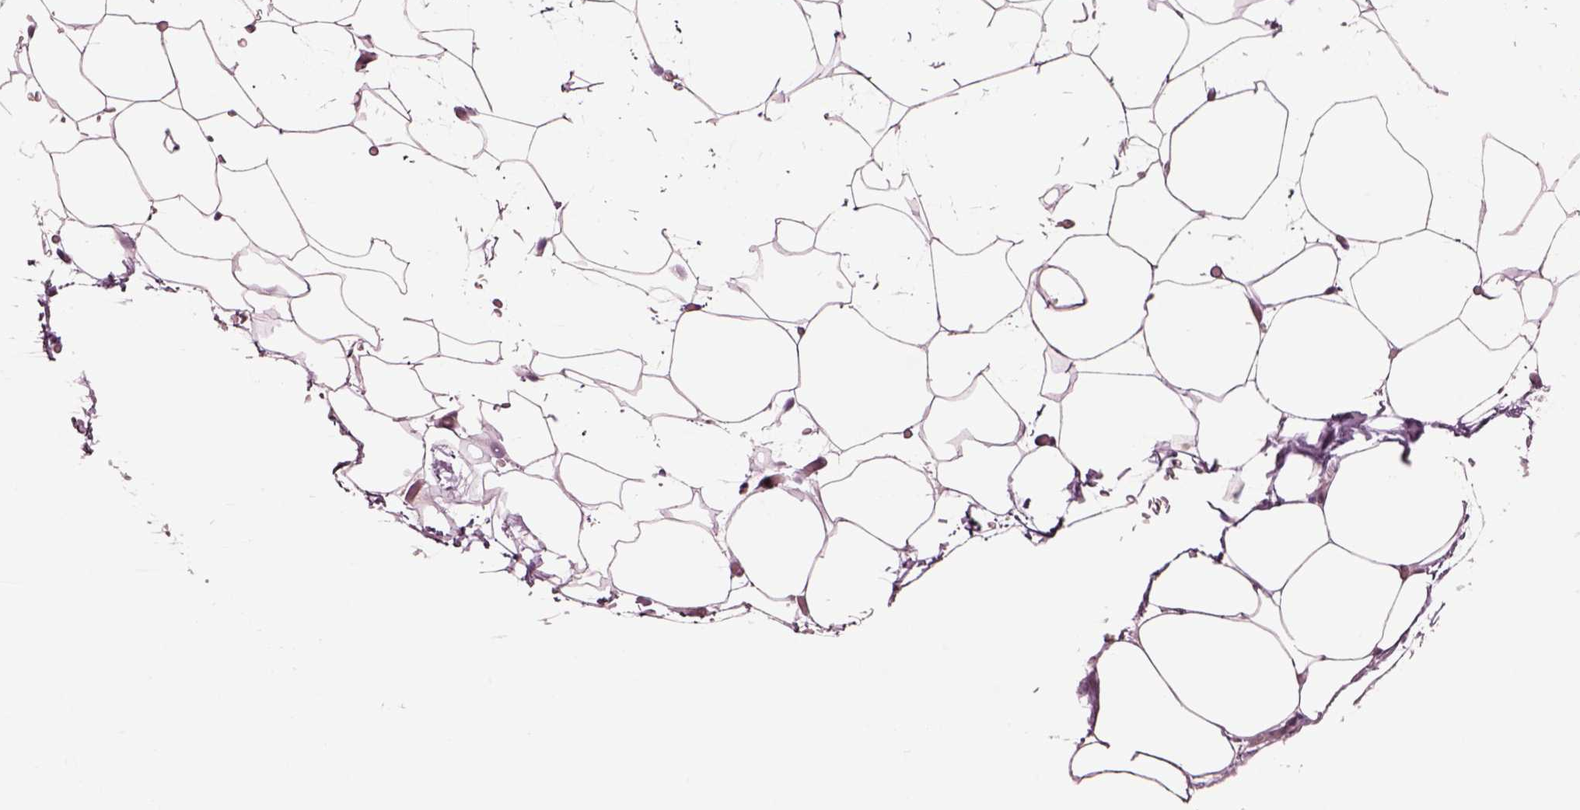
{"staining": {"intensity": "negative", "quantity": "none", "location": "none"}, "tissue": "adipose tissue", "cell_type": "Adipocytes", "image_type": "normal", "snomed": [{"axis": "morphology", "description": "Normal tissue, NOS"}, {"axis": "topography", "description": "Adipose tissue"}], "caption": "An immunohistochemistry micrograph of normal adipose tissue is shown. There is no staining in adipocytes of adipose tissue. Brightfield microscopy of IHC stained with DAB (3,3'-diaminobenzidine) (brown) and hematoxylin (blue), captured at high magnification.", "gene": "CLPSL1", "patient": {"sex": "male", "age": 57}}